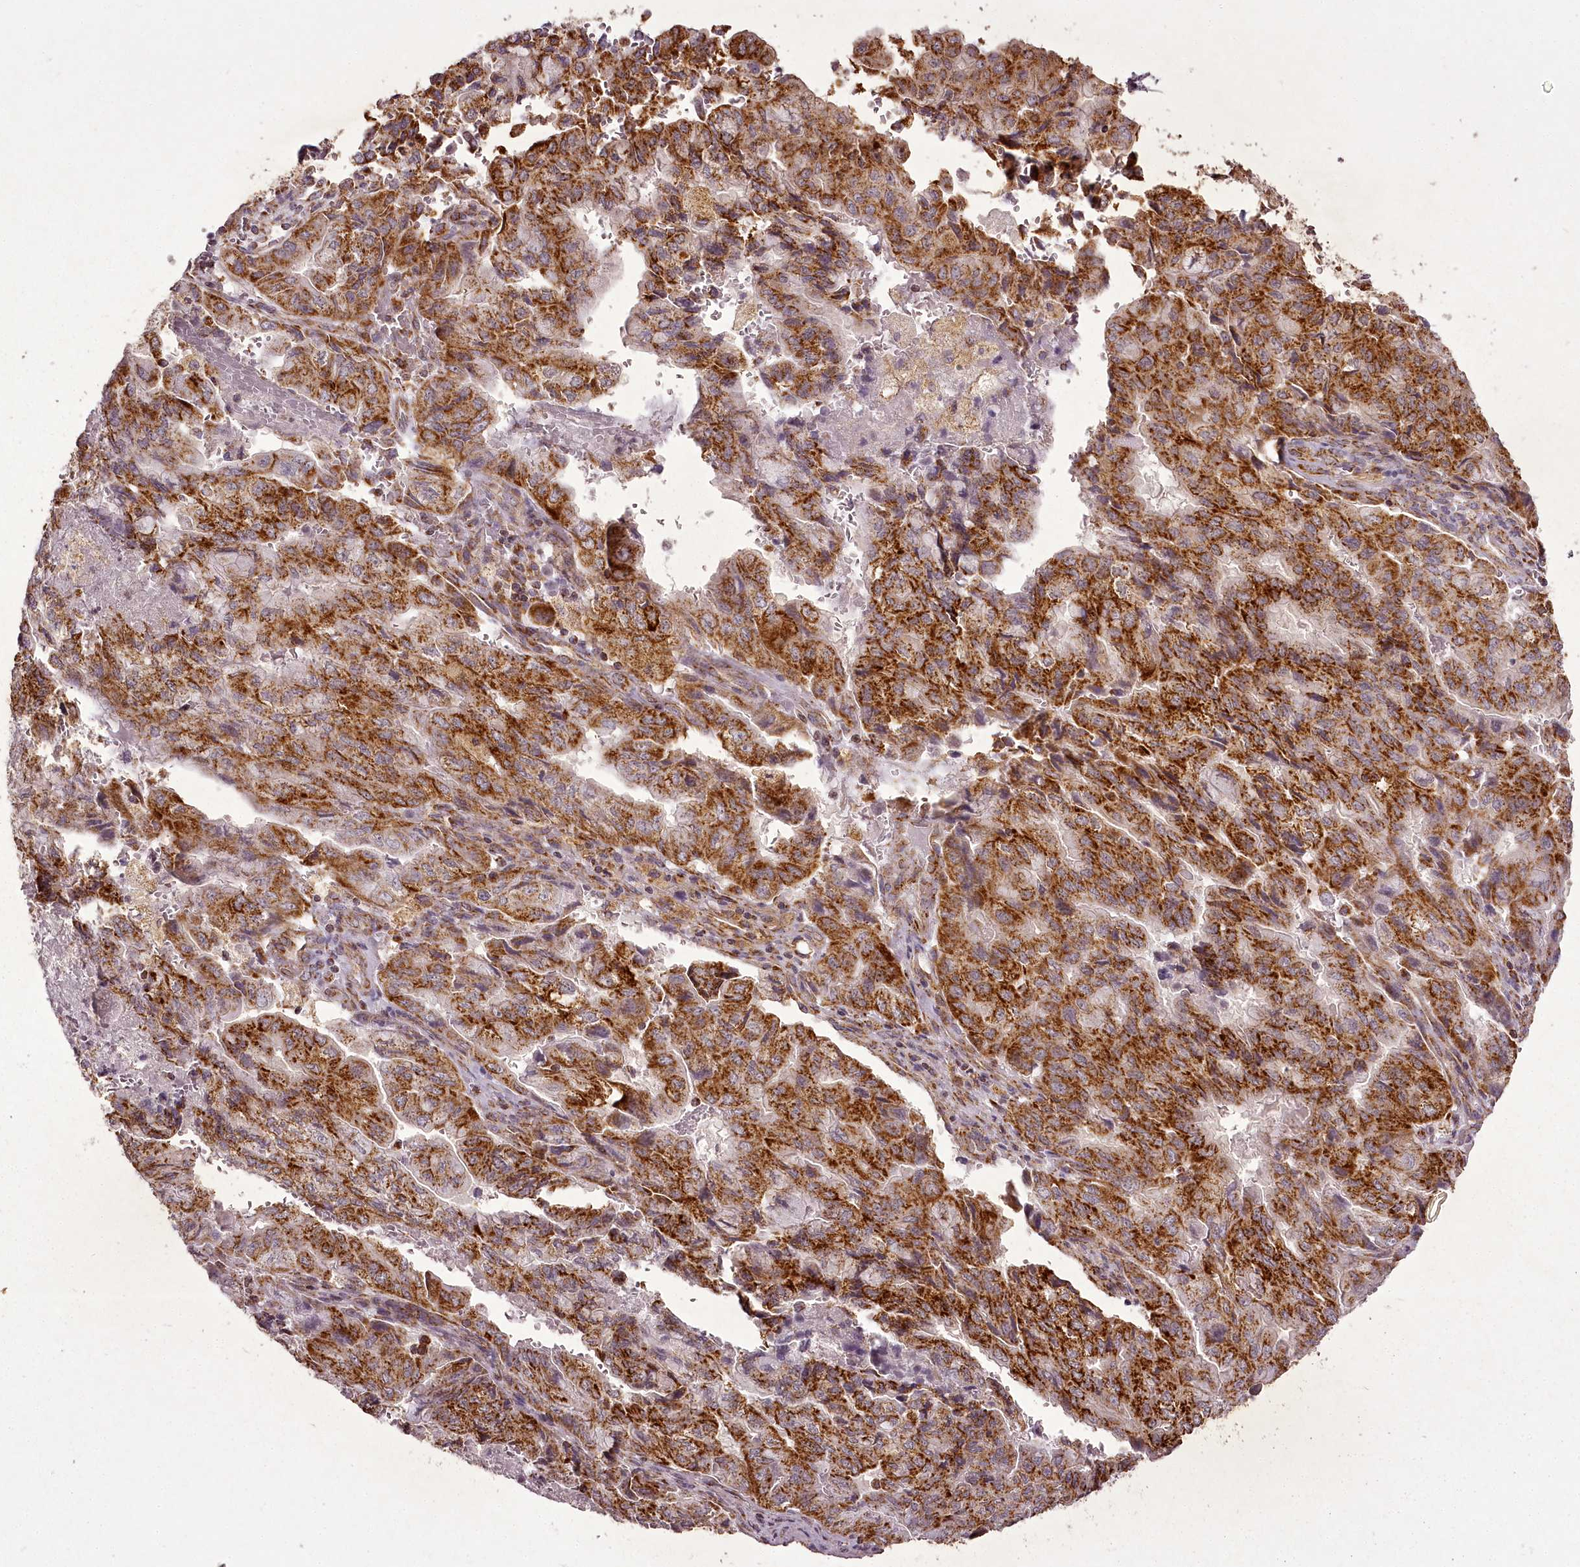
{"staining": {"intensity": "strong", "quantity": ">75%", "location": "cytoplasmic/membranous"}, "tissue": "pancreatic cancer", "cell_type": "Tumor cells", "image_type": "cancer", "snomed": [{"axis": "morphology", "description": "Adenocarcinoma, NOS"}, {"axis": "topography", "description": "Pancreas"}], "caption": "Strong cytoplasmic/membranous expression is present in approximately >75% of tumor cells in pancreatic cancer.", "gene": "CHCHD2", "patient": {"sex": "male", "age": 59}}